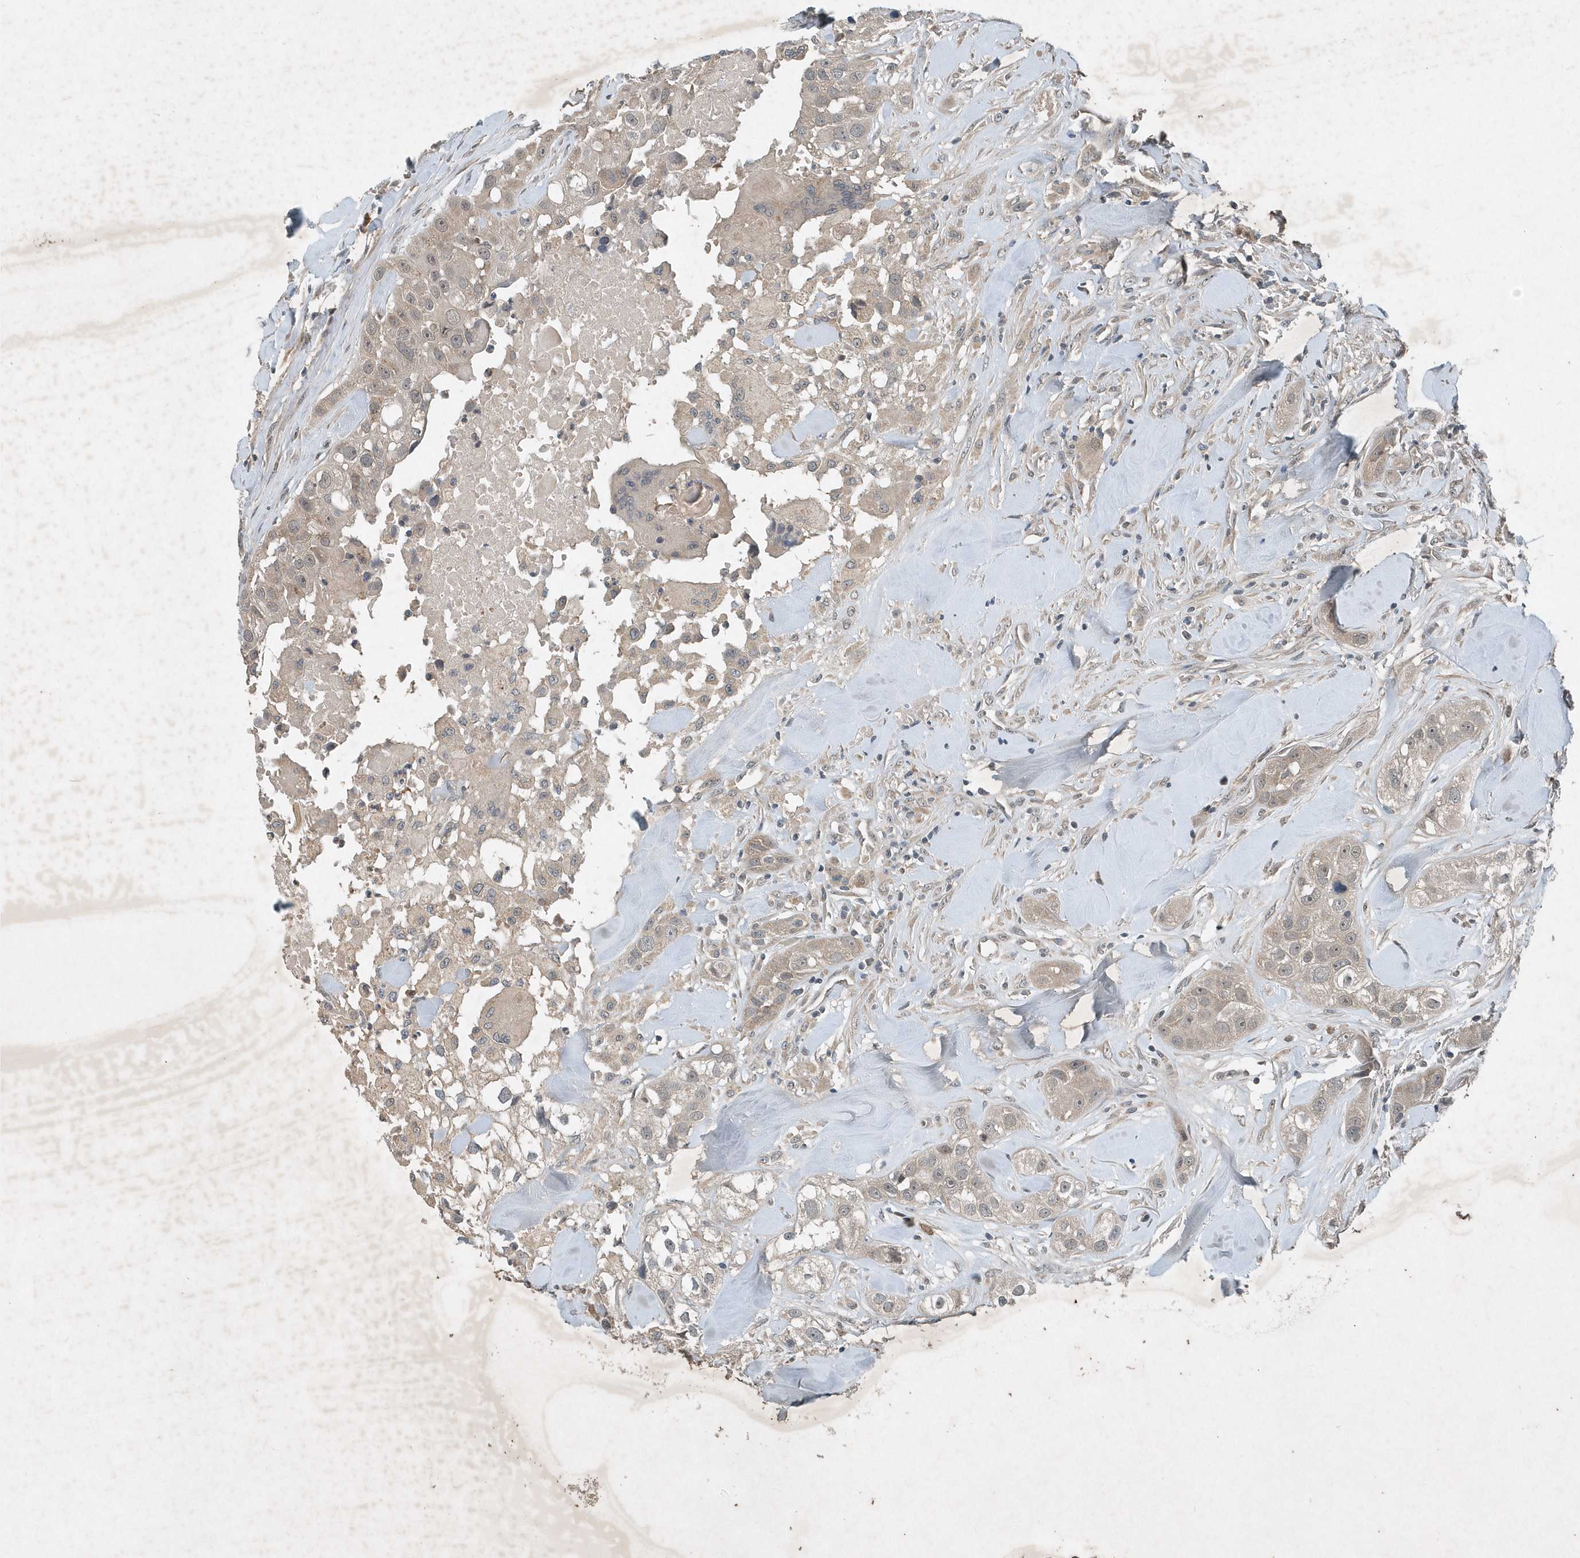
{"staining": {"intensity": "weak", "quantity": ">75%", "location": "cytoplasmic/membranous"}, "tissue": "head and neck cancer", "cell_type": "Tumor cells", "image_type": "cancer", "snomed": [{"axis": "morphology", "description": "Normal tissue, NOS"}, {"axis": "morphology", "description": "Squamous cell carcinoma, NOS"}, {"axis": "topography", "description": "Skeletal muscle"}, {"axis": "topography", "description": "Head-Neck"}], "caption": "Immunohistochemistry (IHC) photomicrograph of neoplastic tissue: head and neck squamous cell carcinoma stained using immunohistochemistry exhibits low levels of weak protein expression localized specifically in the cytoplasmic/membranous of tumor cells, appearing as a cytoplasmic/membranous brown color.", "gene": "SCFD2", "patient": {"sex": "male", "age": 51}}